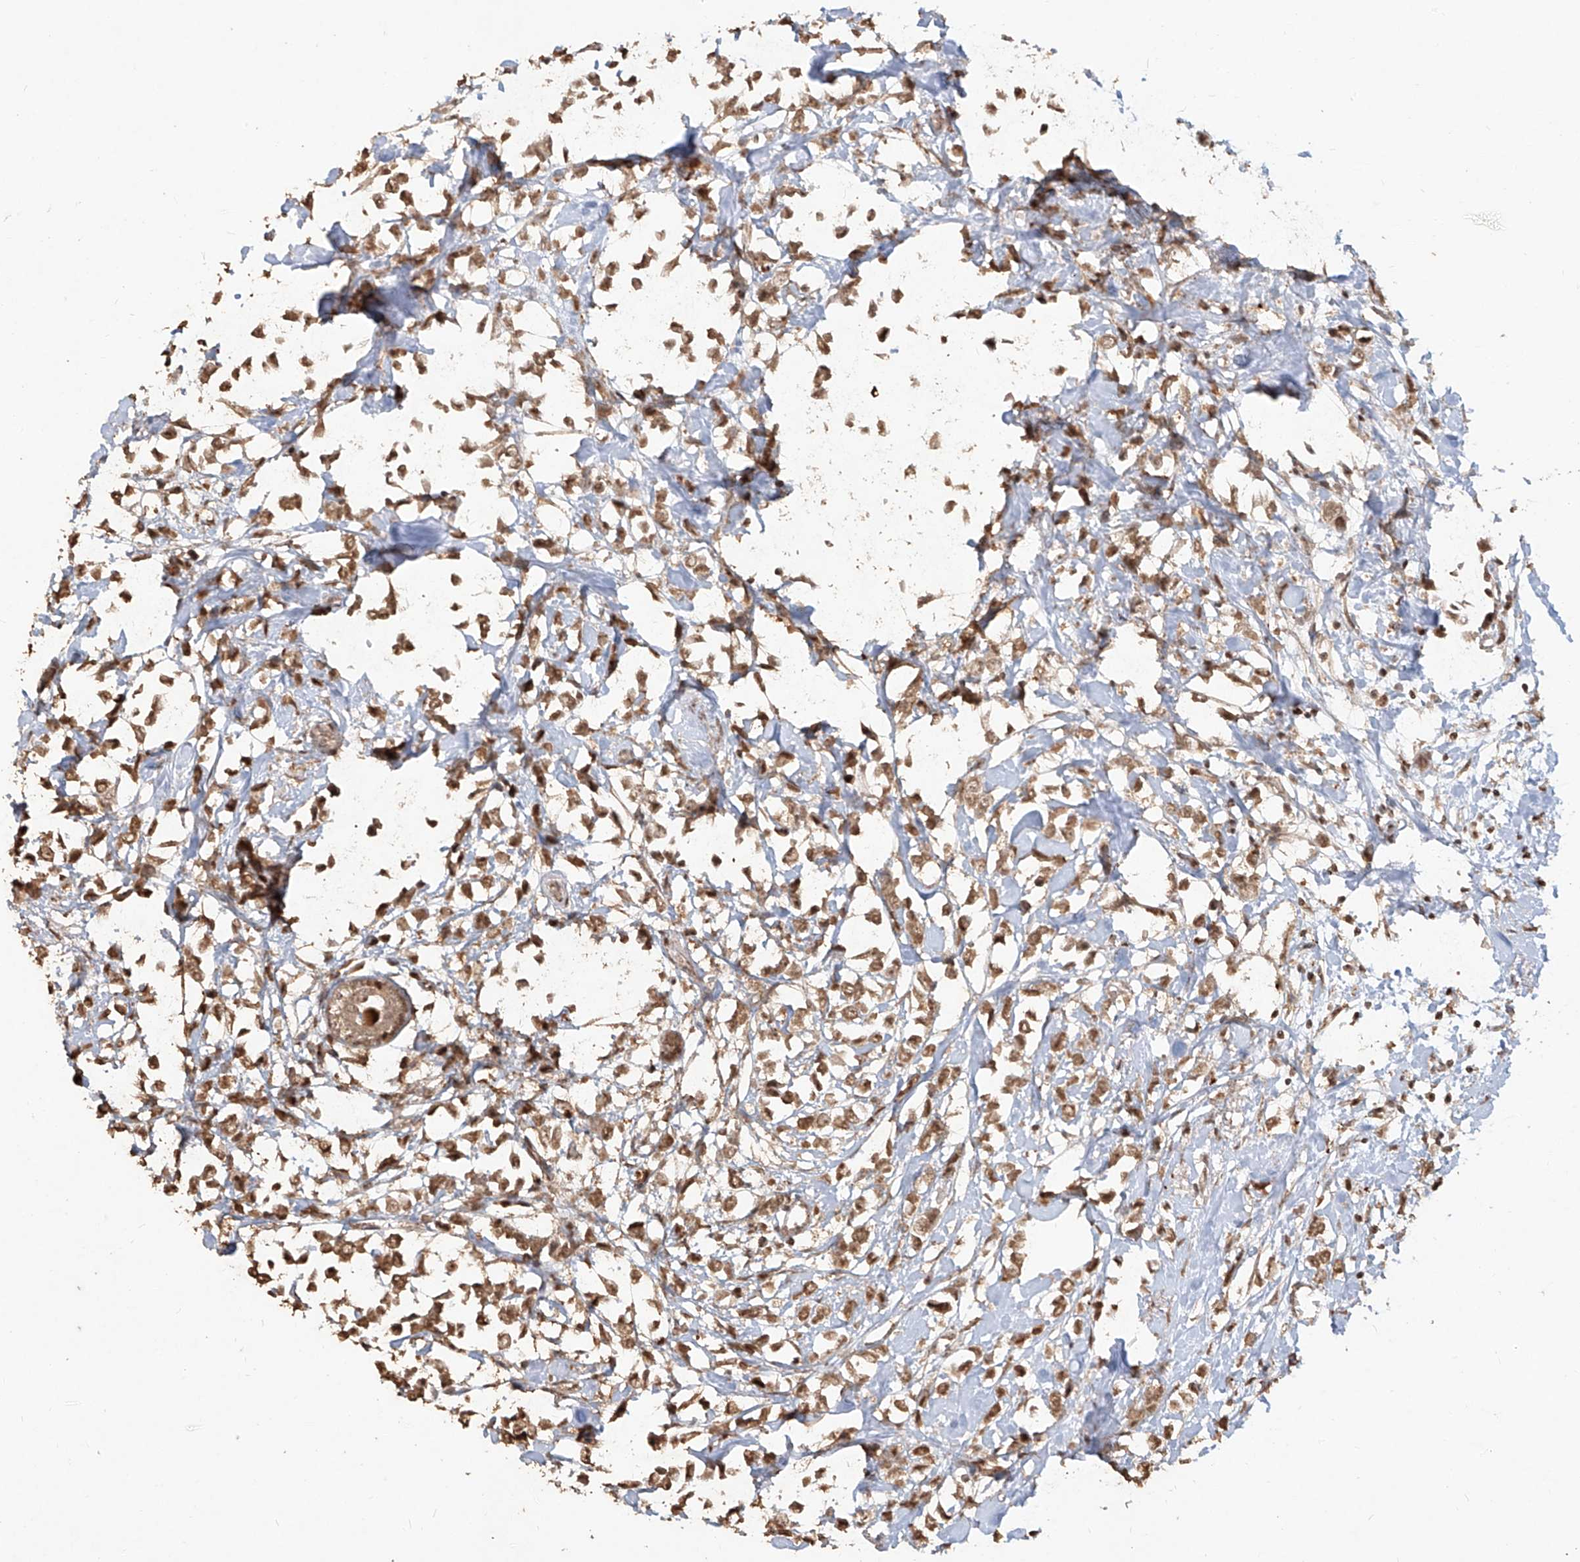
{"staining": {"intensity": "moderate", "quantity": ">75%", "location": "cytoplasmic/membranous"}, "tissue": "breast cancer", "cell_type": "Tumor cells", "image_type": "cancer", "snomed": [{"axis": "morphology", "description": "Lobular carcinoma"}, {"axis": "topography", "description": "Breast"}], "caption": "A brown stain labels moderate cytoplasmic/membranous positivity of a protein in human breast cancer tumor cells.", "gene": "UBE2K", "patient": {"sex": "female", "age": 51}}